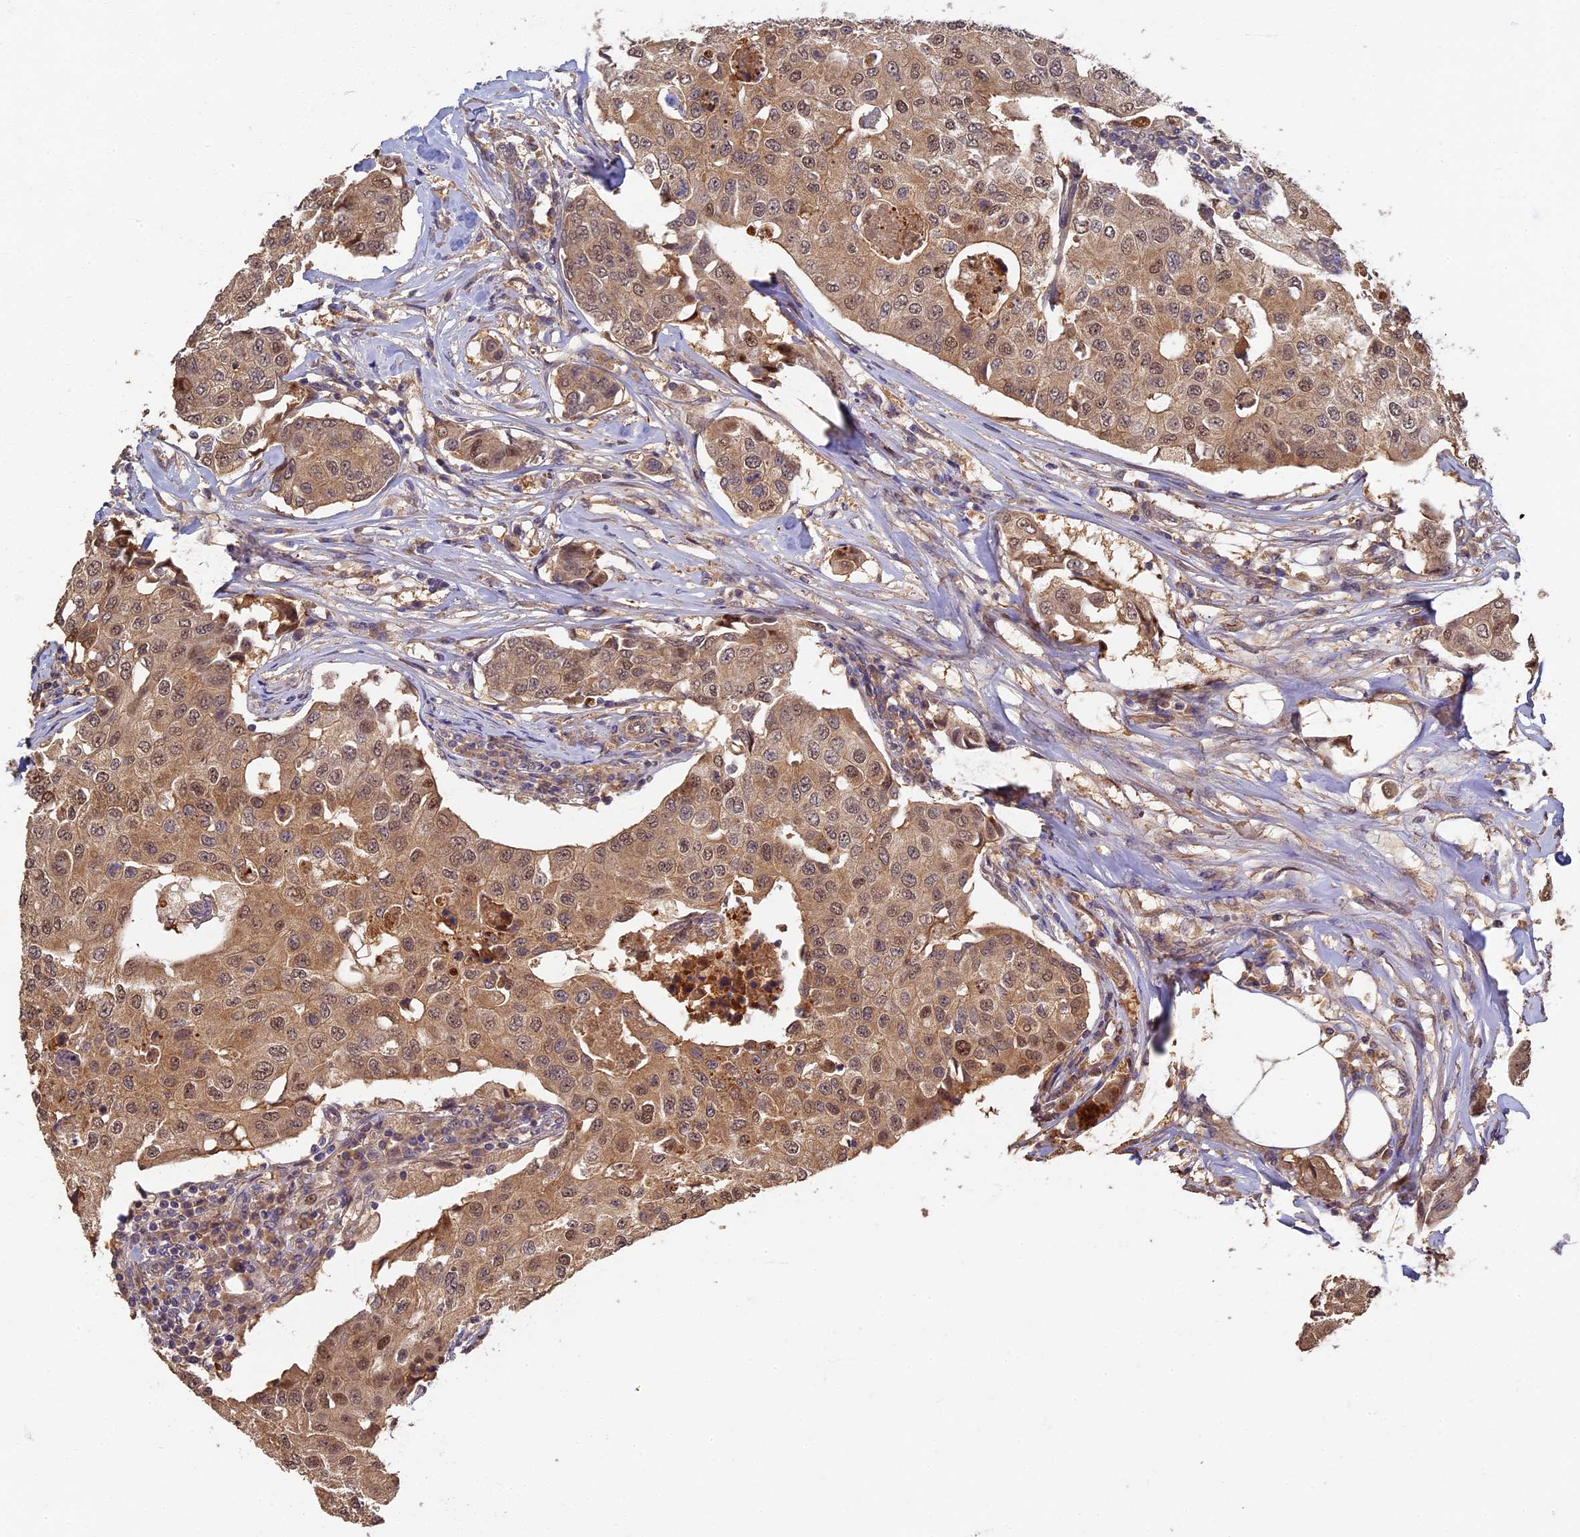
{"staining": {"intensity": "moderate", "quantity": ">75%", "location": "cytoplasmic/membranous,nuclear"}, "tissue": "breast cancer", "cell_type": "Tumor cells", "image_type": "cancer", "snomed": [{"axis": "morphology", "description": "Duct carcinoma"}, {"axis": "topography", "description": "Breast"}], "caption": "Moderate cytoplasmic/membranous and nuclear protein expression is seen in approximately >75% of tumor cells in breast invasive ductal carcinoma.", "gene": "RSPH3", "patient": {"sex": "female", "age": 80}}